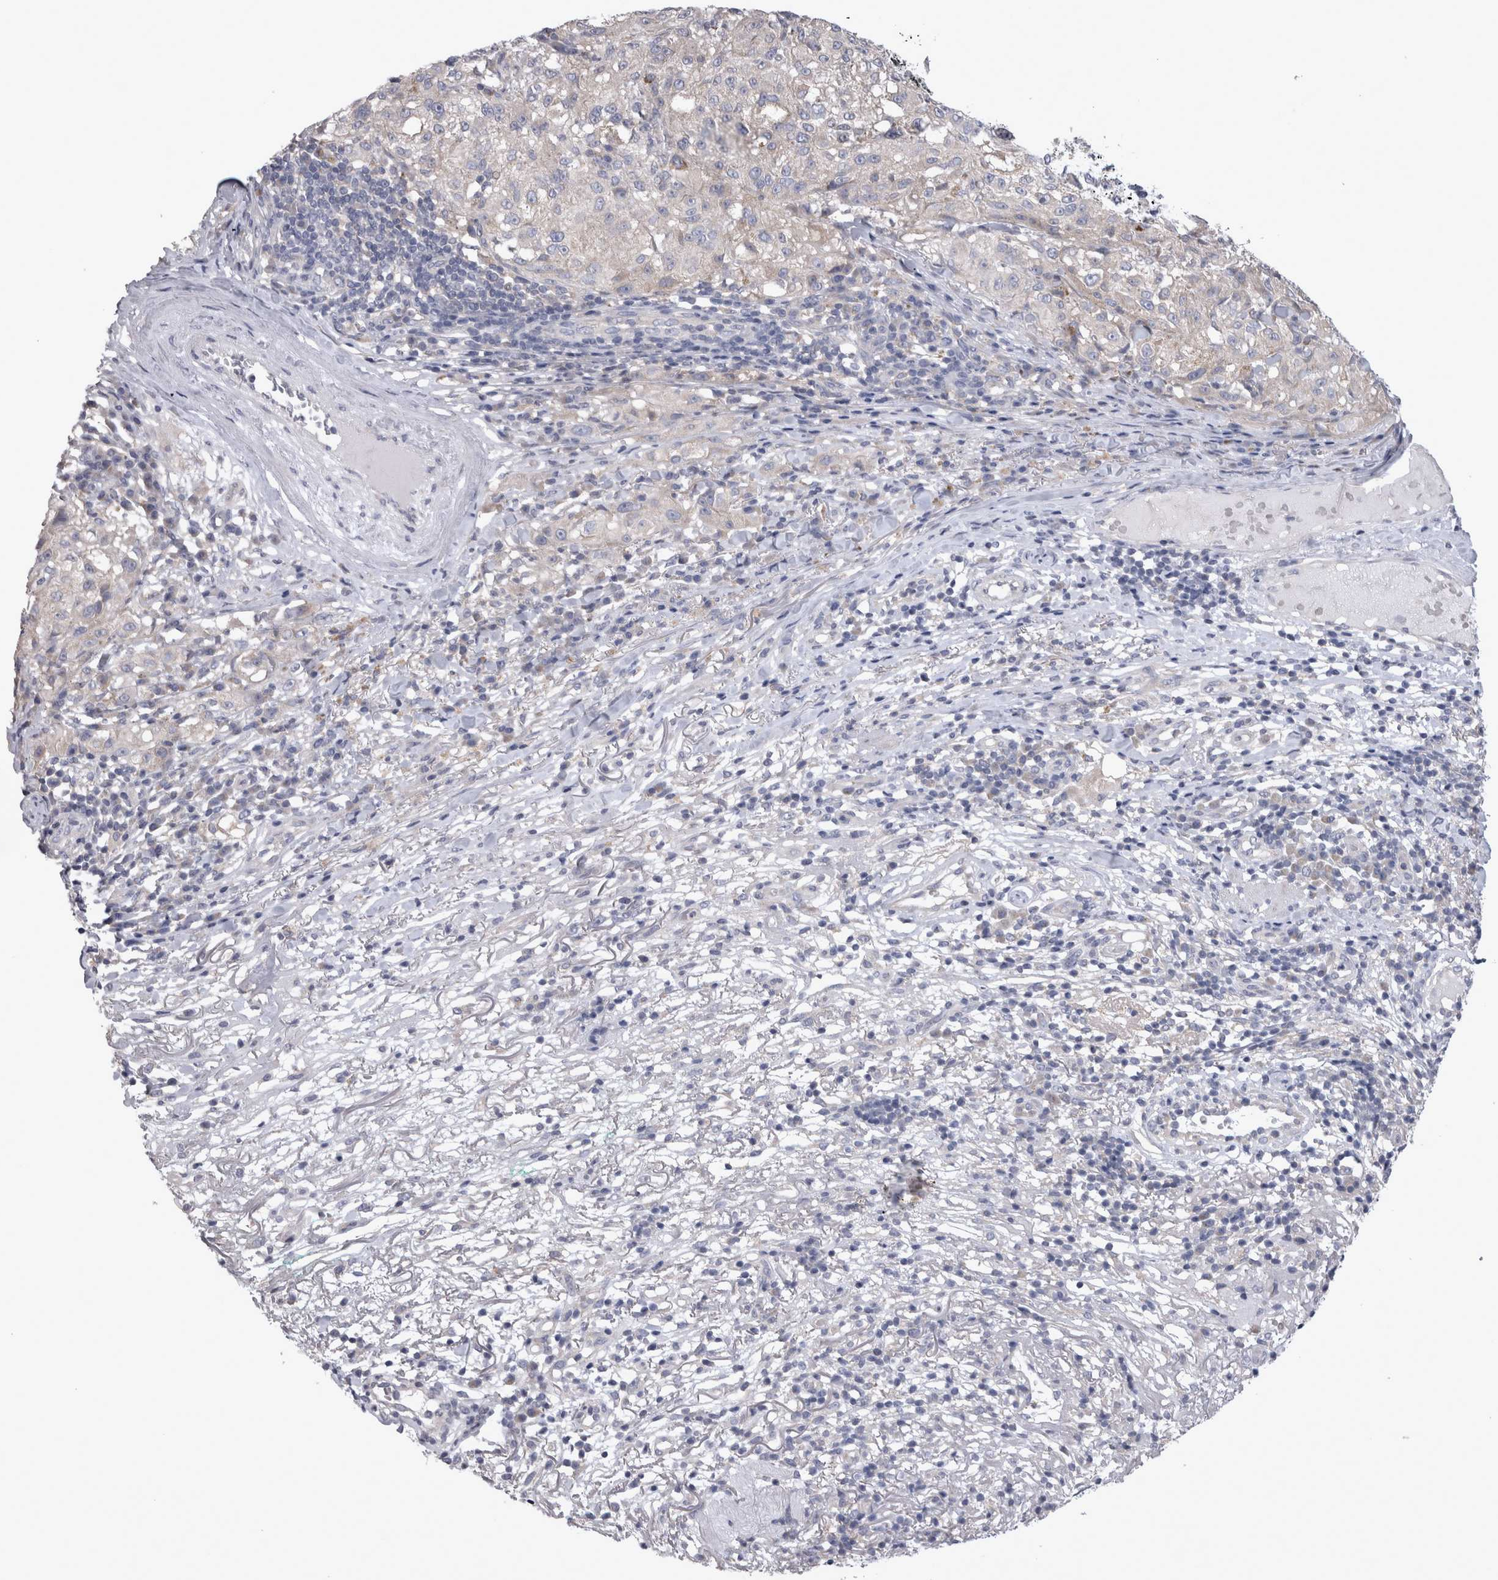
{"staining": {"intensity": "negative", "quantity": "none", "location": "none"}, "tissue": "melanoma", "cell_type": "Tumor cells", "image_type": "cancer", "snomed": [{"axis": "morphology", "description": "Necrosis, NOS"}, {"axis": "morphology", "description": "Malignant melanoma, NOS"}, {"axis": "topography", "description": "Skin"}], "caption": "Melanoma was stained to show a protein in brown. There is no significant staining in tumor cells.", "gene": "LRRC40", "patient": {"sex": "female", "age": 87}}